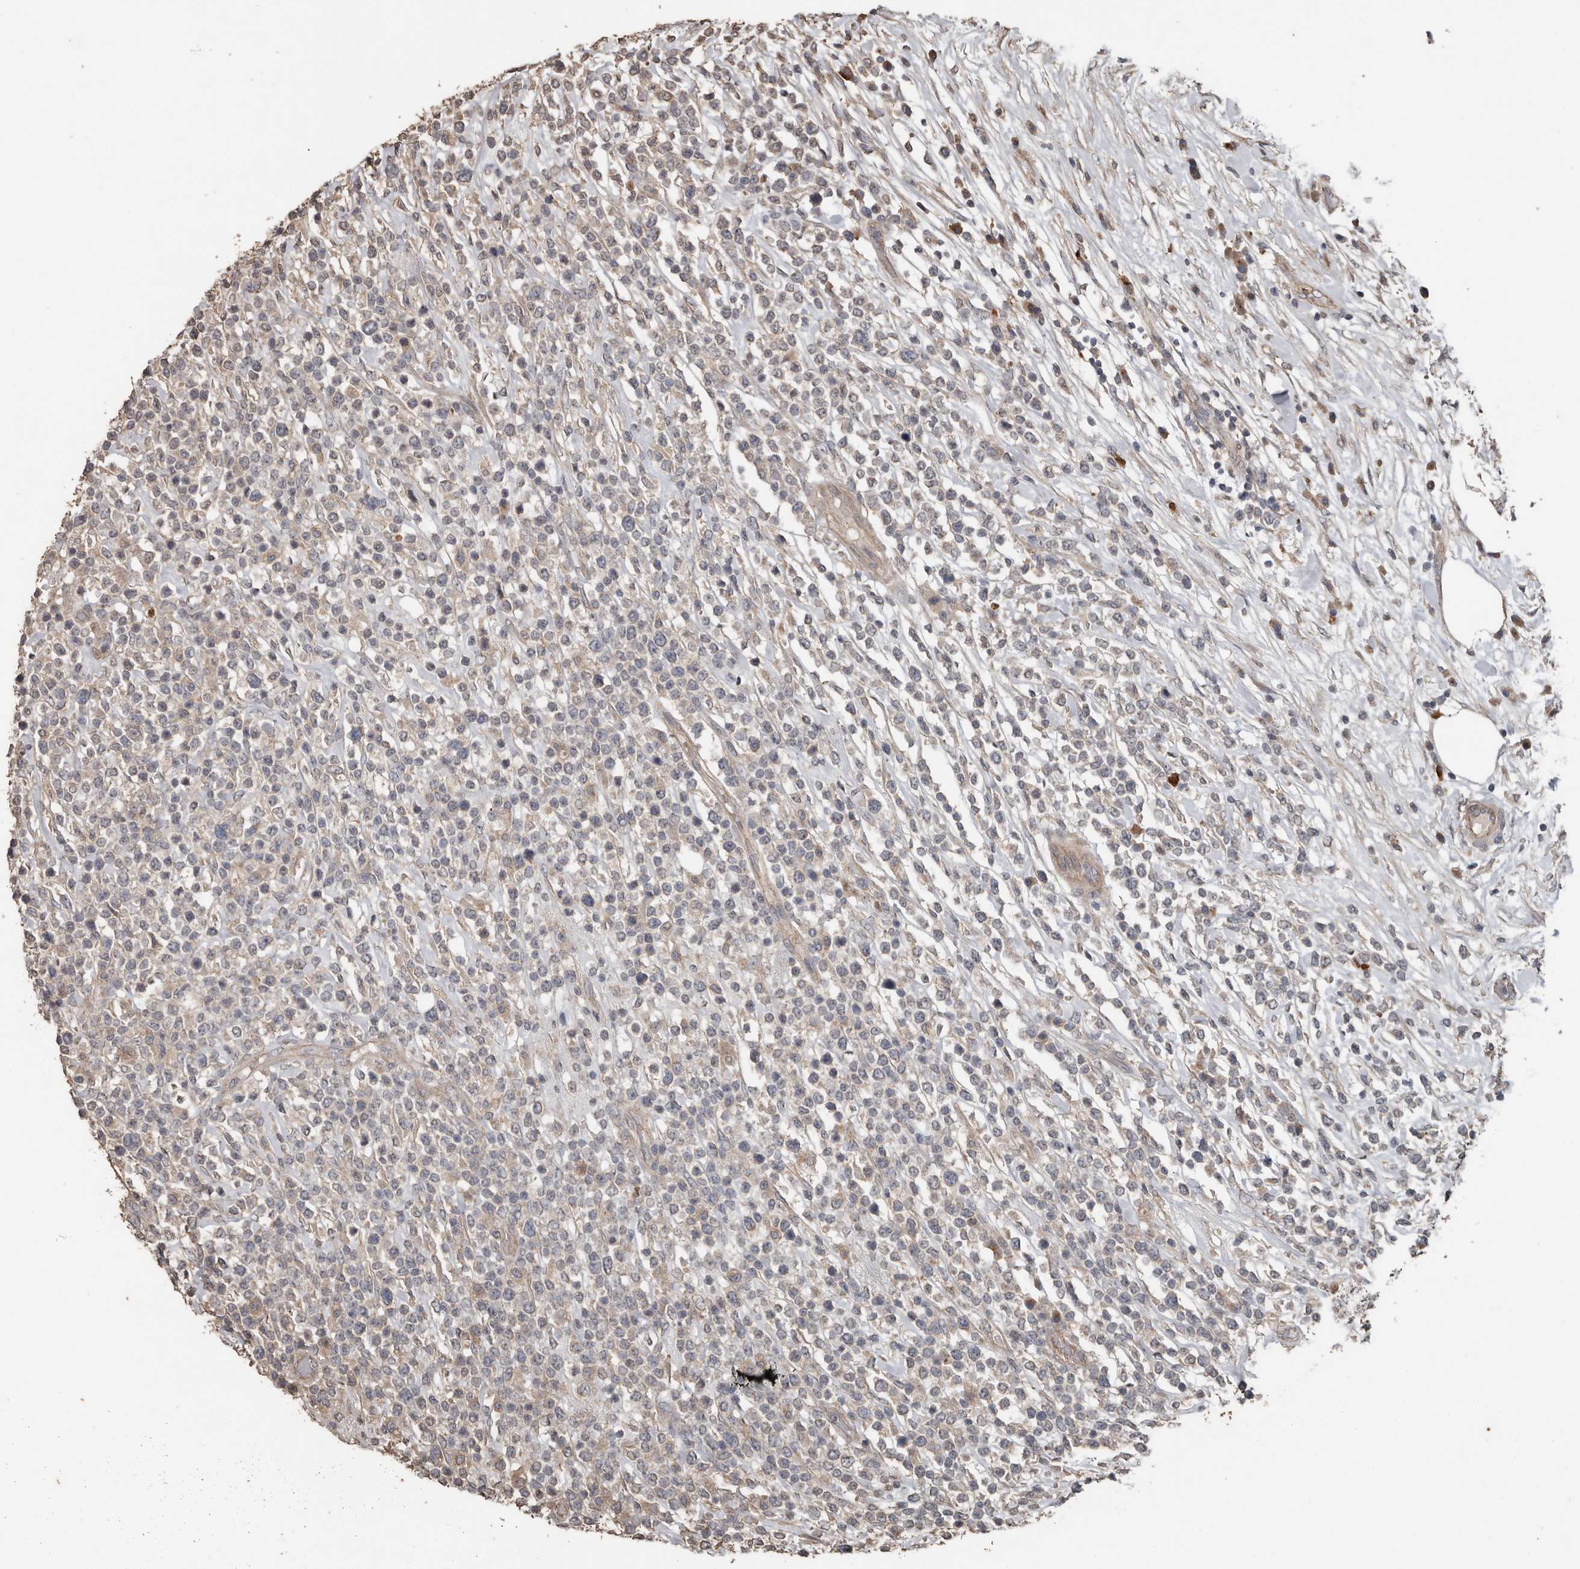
{"staining": {"intensity": "weak", "quantity": "<25%", "location": "cytoplasmic/membranous"}, "tissue": "lymphoma", "cell_type": "Tumor cells", "image_type": "cancer", "snomed": [{"axis": "morphology", "description": "Malignant lymphoma, non-Hodgkin's type, High grade"}, {"axis": "topography", "description": "Colon"}], "caption": "There is no significant staining in tumor cells of lymphoma.", "gene": "HYAL4", "patient": {"sex": "female", "age": 53}}